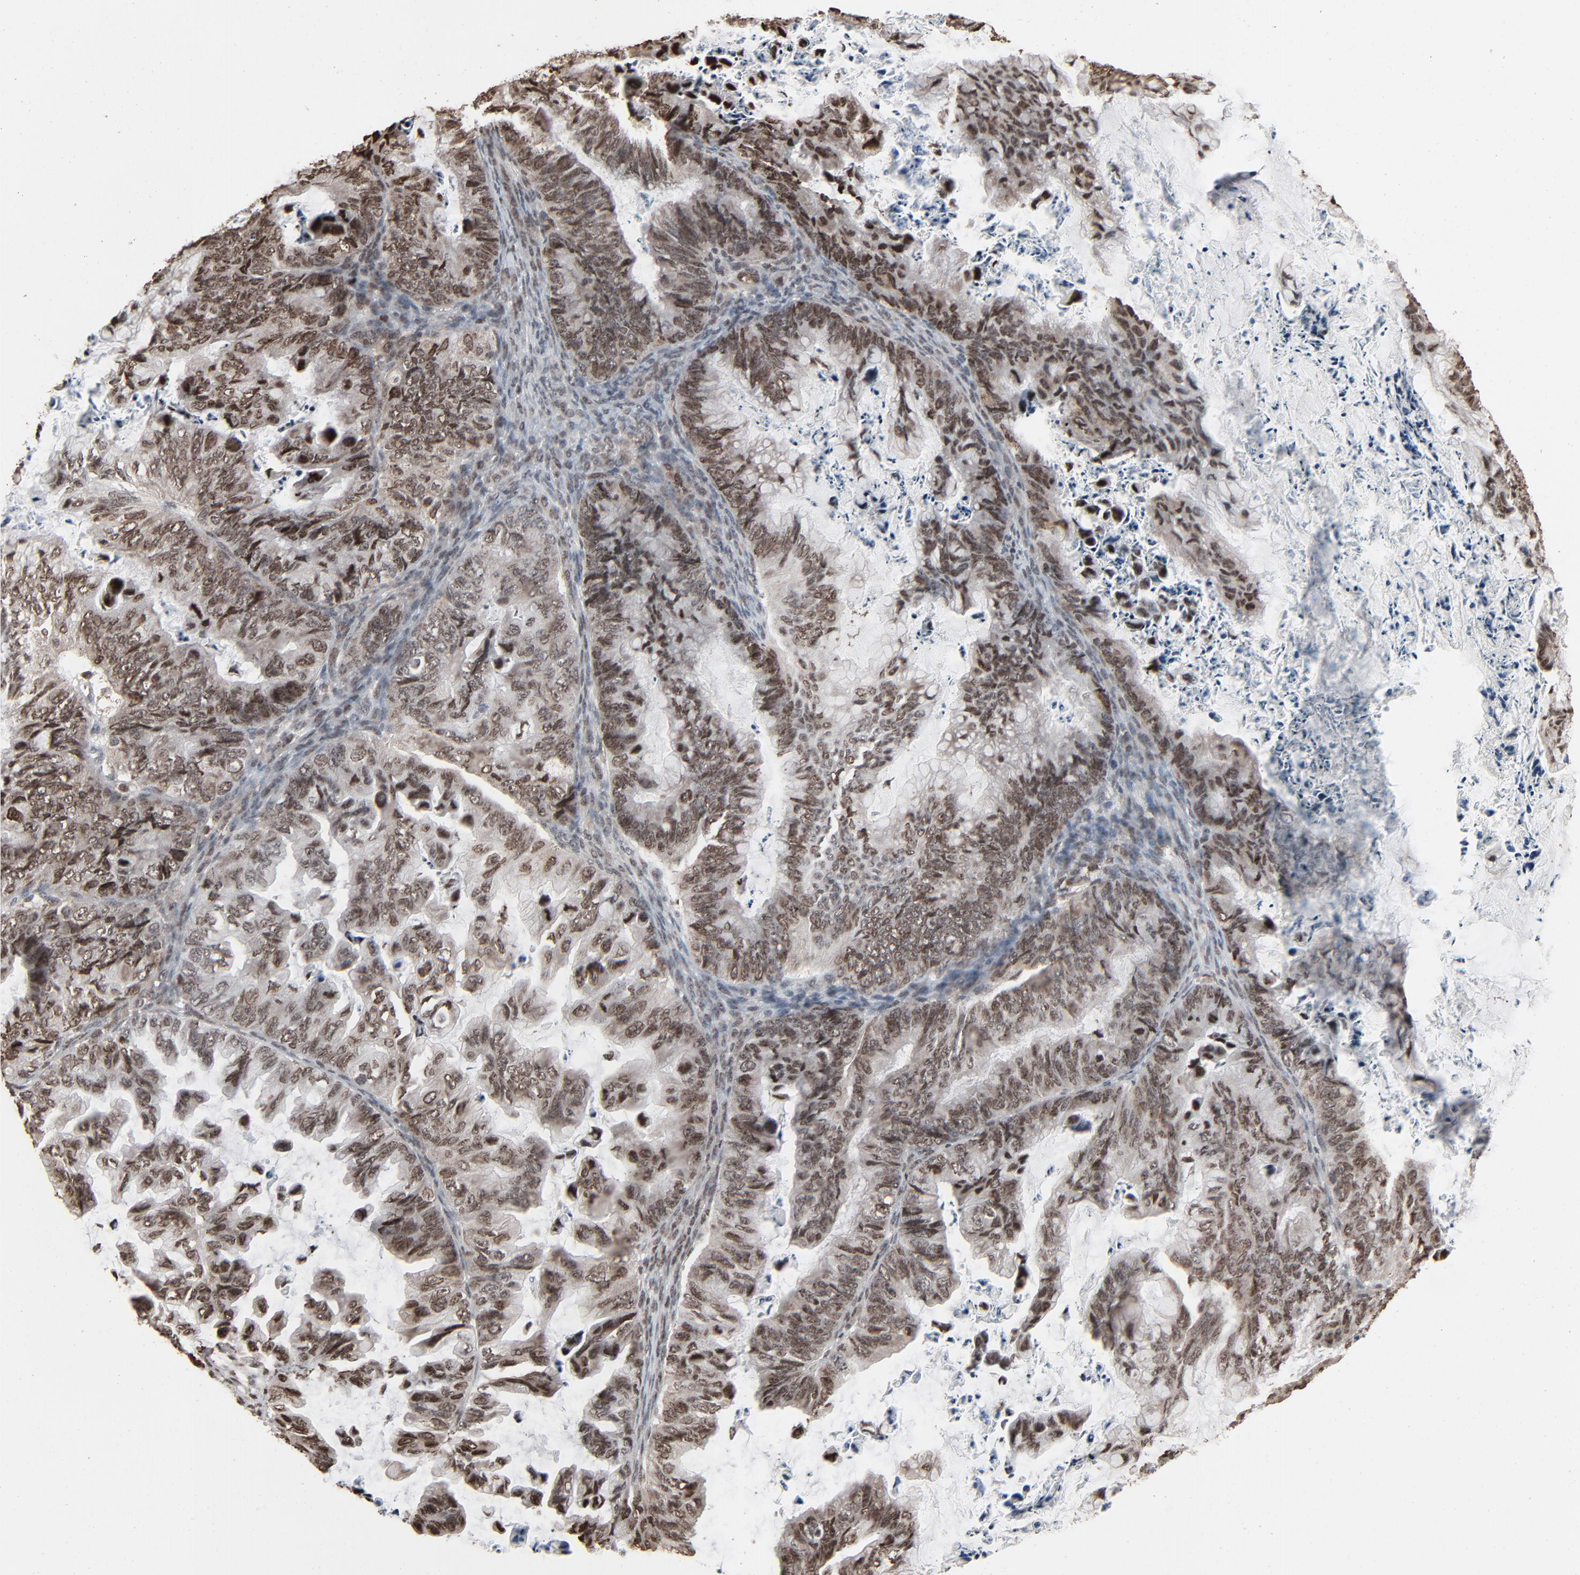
{"staining": {"intensity": "moderate", "quantity": ">75%", "location": "nuclear"}, "tissue": "ovarian cancer", "cell_type": "Tumor cells", "image_type": "cancer", "snomed": [{"axis": "morphology", "description": "Cystadenocarcinoma, mucinous, NOS"}, {"axis": "topography", "description": "Ovary"}], "caption": "Immunohistochemical staining of ovarian cancer (mucinous cystadenocarcinoma) shows medium levels of moderate nuclear positivity in about >75% of tumor cells.", "gene": "RPS6KA3", "patient": {"sex": "female", "age": 36}}